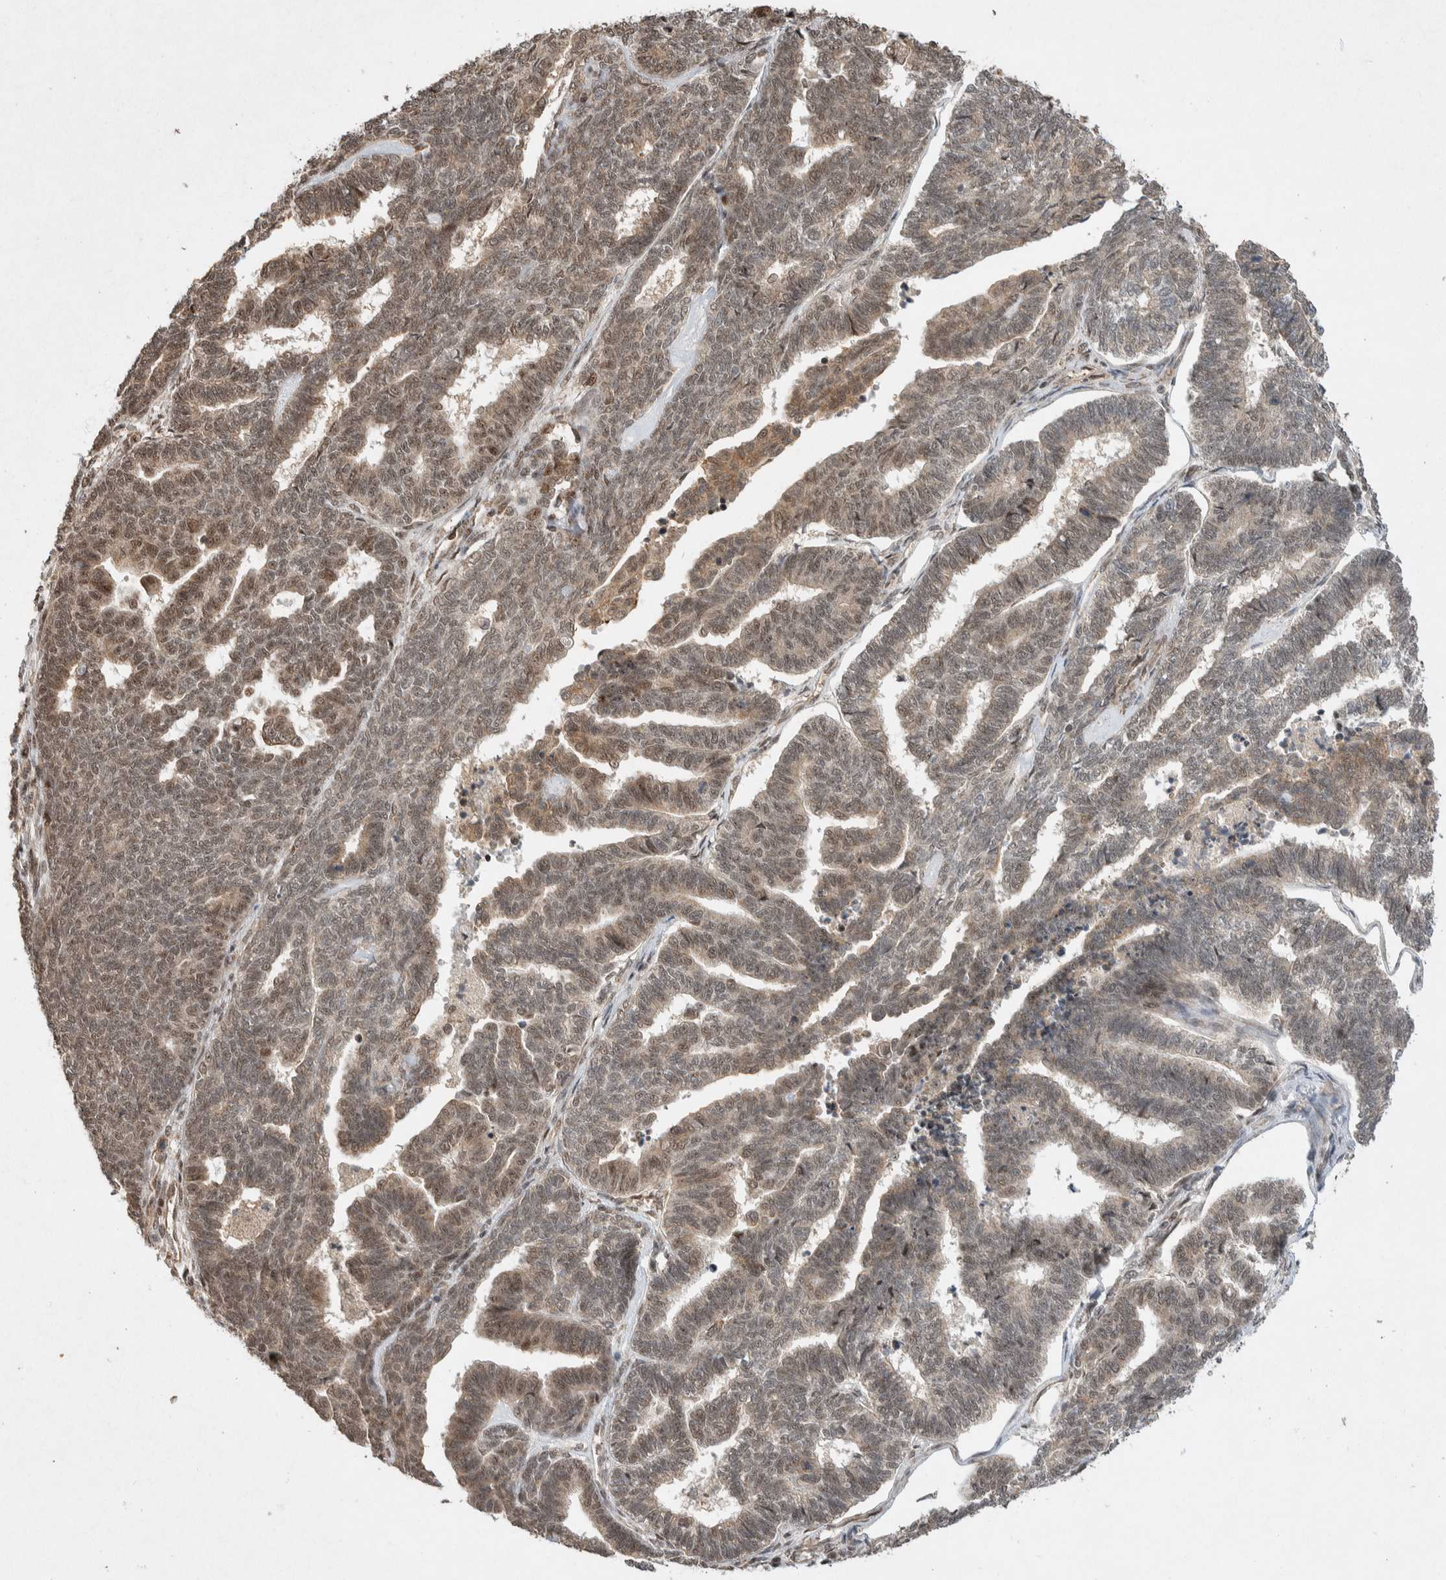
{"staining": {"intensity": "weak", "quantity": "25%-75%", "location": "cytoplasmic/membranous,nuclear"}, "tissue": "endometrial cancer", "cell_type": "Tumor cells", "image_type": "cancer", "snomed": [{"axis": "morphology", "description": "Adenocarcinoma, NOS"}, {"axis": "topography", "description": "Endometrium"}], "caption": "This histopathology image exhibits endometrial cancer stained with immunohistochemistry (IHC) to label a protein in brown. The cytoplasmic/membranous and nuclear of tumor cells show weak positivity for the protein. Nuclei are counter-stained blue.", "gene": "TOR1B", "patient": {"sex": "female", "age": 70}}